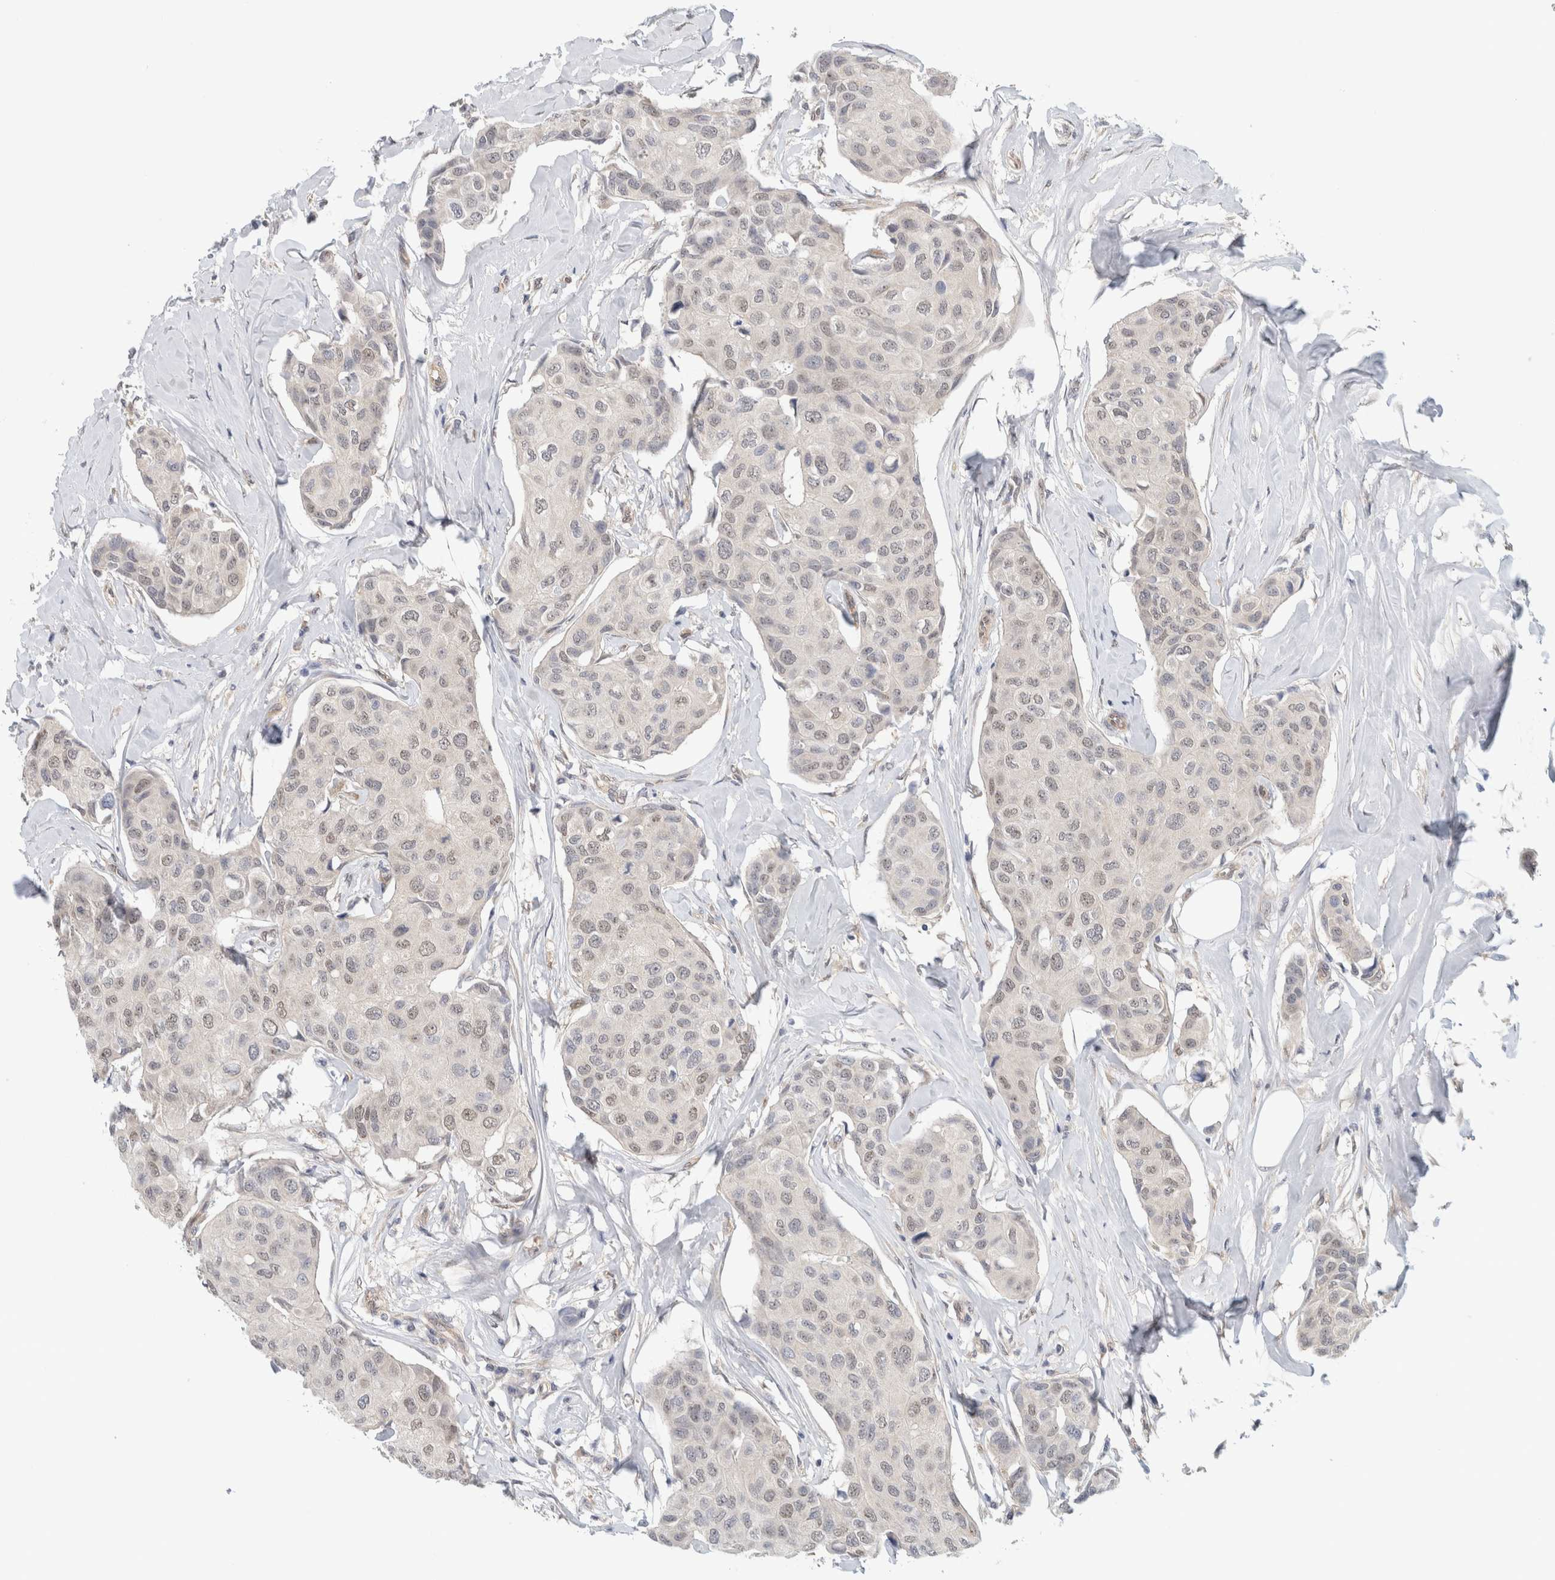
{"staining": {"intensity": "weak", "quantity": "<25%", "location": "nuclear"}, "tissue": "breast cancer", "cell_type": "Tumor cells", "image_type": "cancer", "snomed": [{"axis": "morphology", "description": "Duct carcinoma"}, {"axis": "topography", "description": "Breast"}], "caption": "Immunohistochemical staining of infiltrating ductal carcinoma (breast) reveals no significant staining in tumor cells. (Stains: DAB (3,3'-diaminobenzidine) IHC with hematoxylin counter stain, Microscopy: brightfield microscopy at high magnification).", "gene": "EIF4G3", "patient": {"sex": "female", "age": 80}}